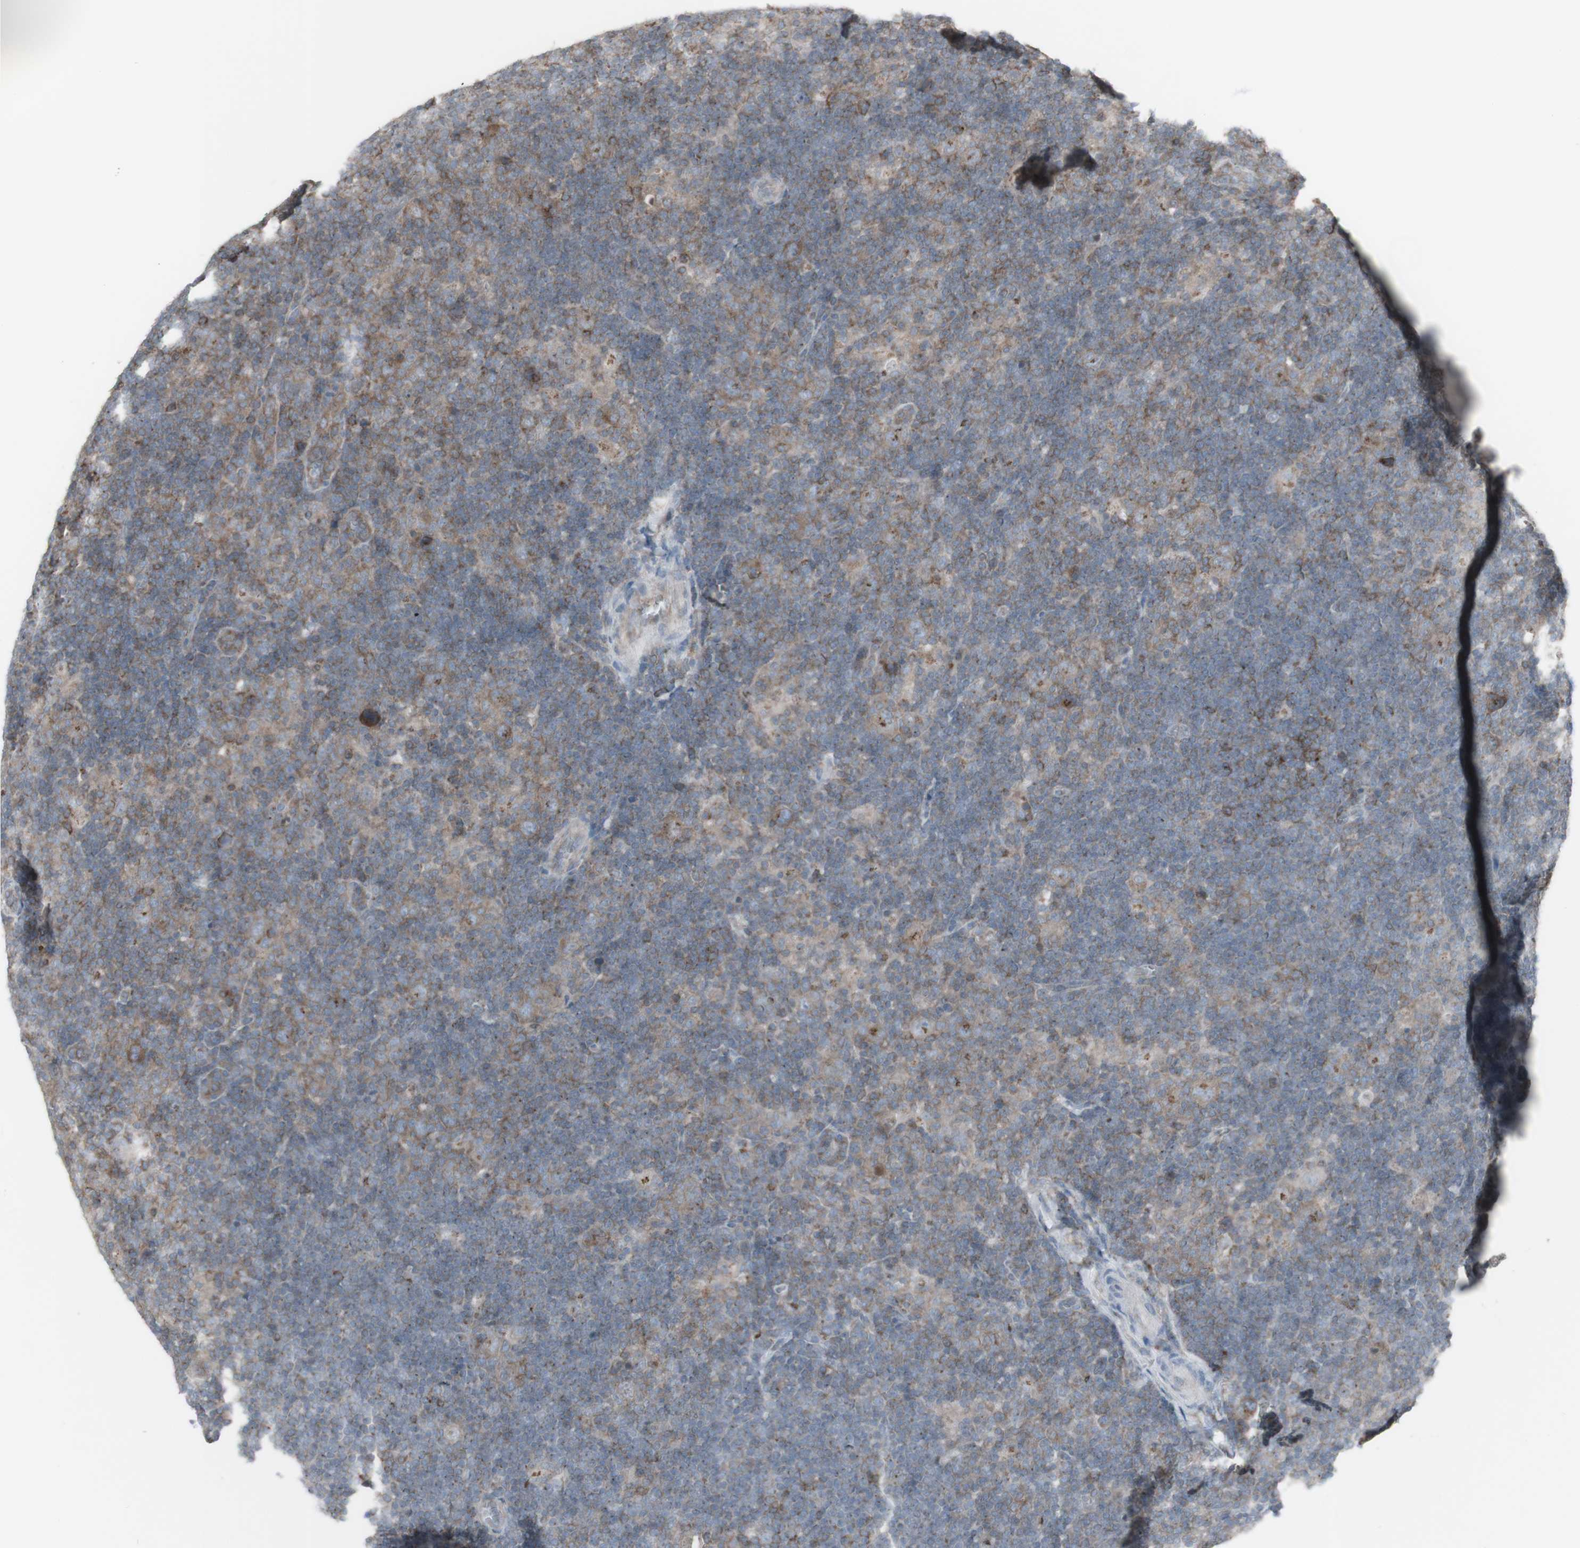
{"staining": {"intensity": "moderate", "quantity": "25%-75%", "location": "cytoplasmic/membranous"}, "tissue": "lymphoma", "cell_type": "Tumor cells", "image_type": "cancer", "snomed": [{"axis": "morphology", "description": "Hodgkin's disease, NOS"}, {"axis": "topography", "description": "Lymph node"}], "caption": "Immunohistochemical staining of Hodgkin's disease shows medium levels of moderate cytoplasmic/membranous staining in approximately 25%-75% of tumor cells. Using DAB (brown) and hematoxylin (blue) stains, captured at high magnification using brightfield microscopy.", "gene": "GALNT6", "patient": {"sex": "female", "age": 57}}